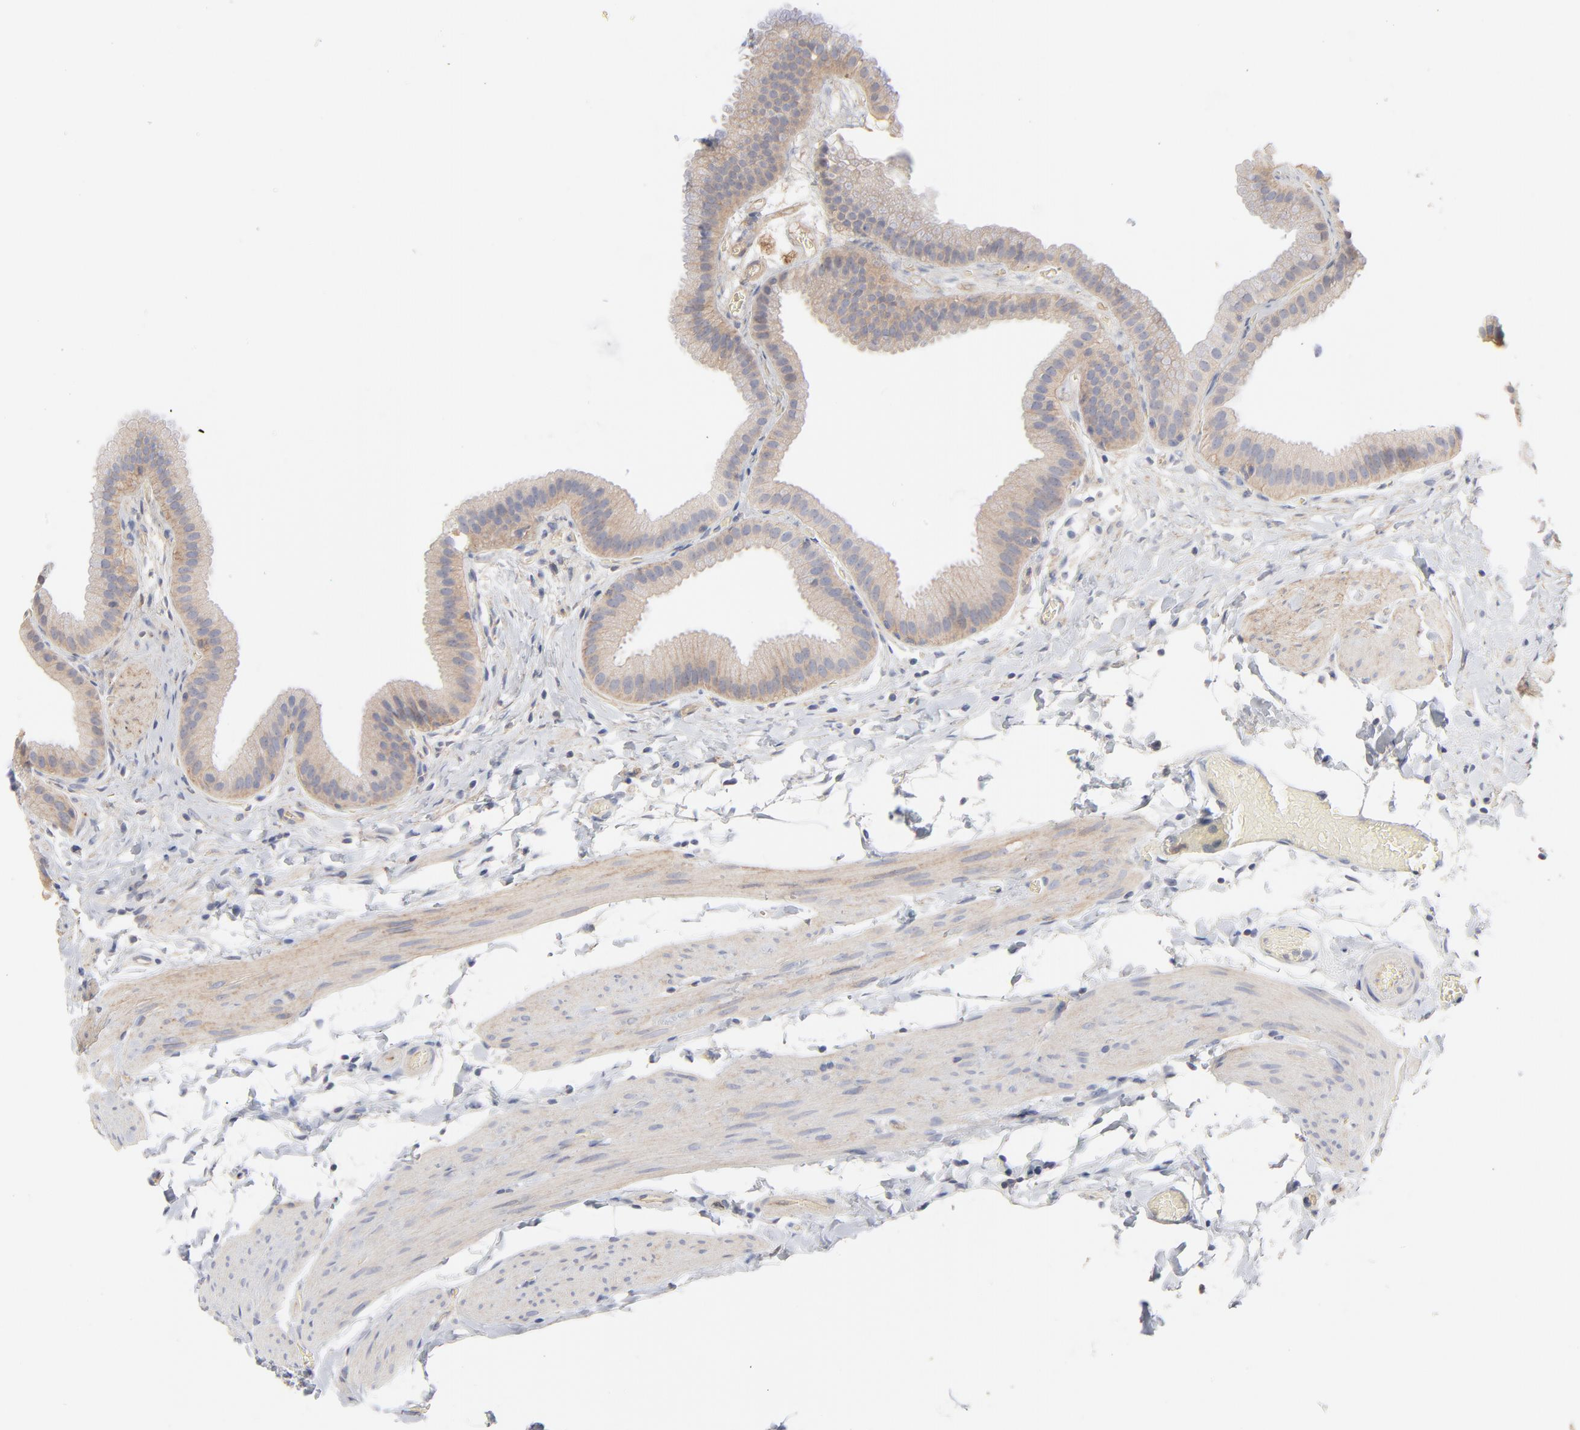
{"staining": {"intensity": "moderate", "quantity": ">75%", "location": "cytoplasmic/membranous"}, "tissue": "gallbladder", "cell_type": "Glandular cells", "image_type": "normal", "snomed": [{"axis": "morphology", "description": "Normal tissue, NOS"}, {"axis": "topography", "description": "Gallbladder"}], "caption": "Normal gallbladder exhibits moderate cytoplasmic/membranous positivity in approximately >75% of glandular cells, visualized by immunohistochemistry. The staining was performed using DAB (3,3'-diaminobenzidine) to visualize the protein expression in brown, while the nuclei were stained in blue with hematoxylin (Magnification: 20x).", "gene": "SLC16A1", "patient": {"sex": "female", "age": 63}}